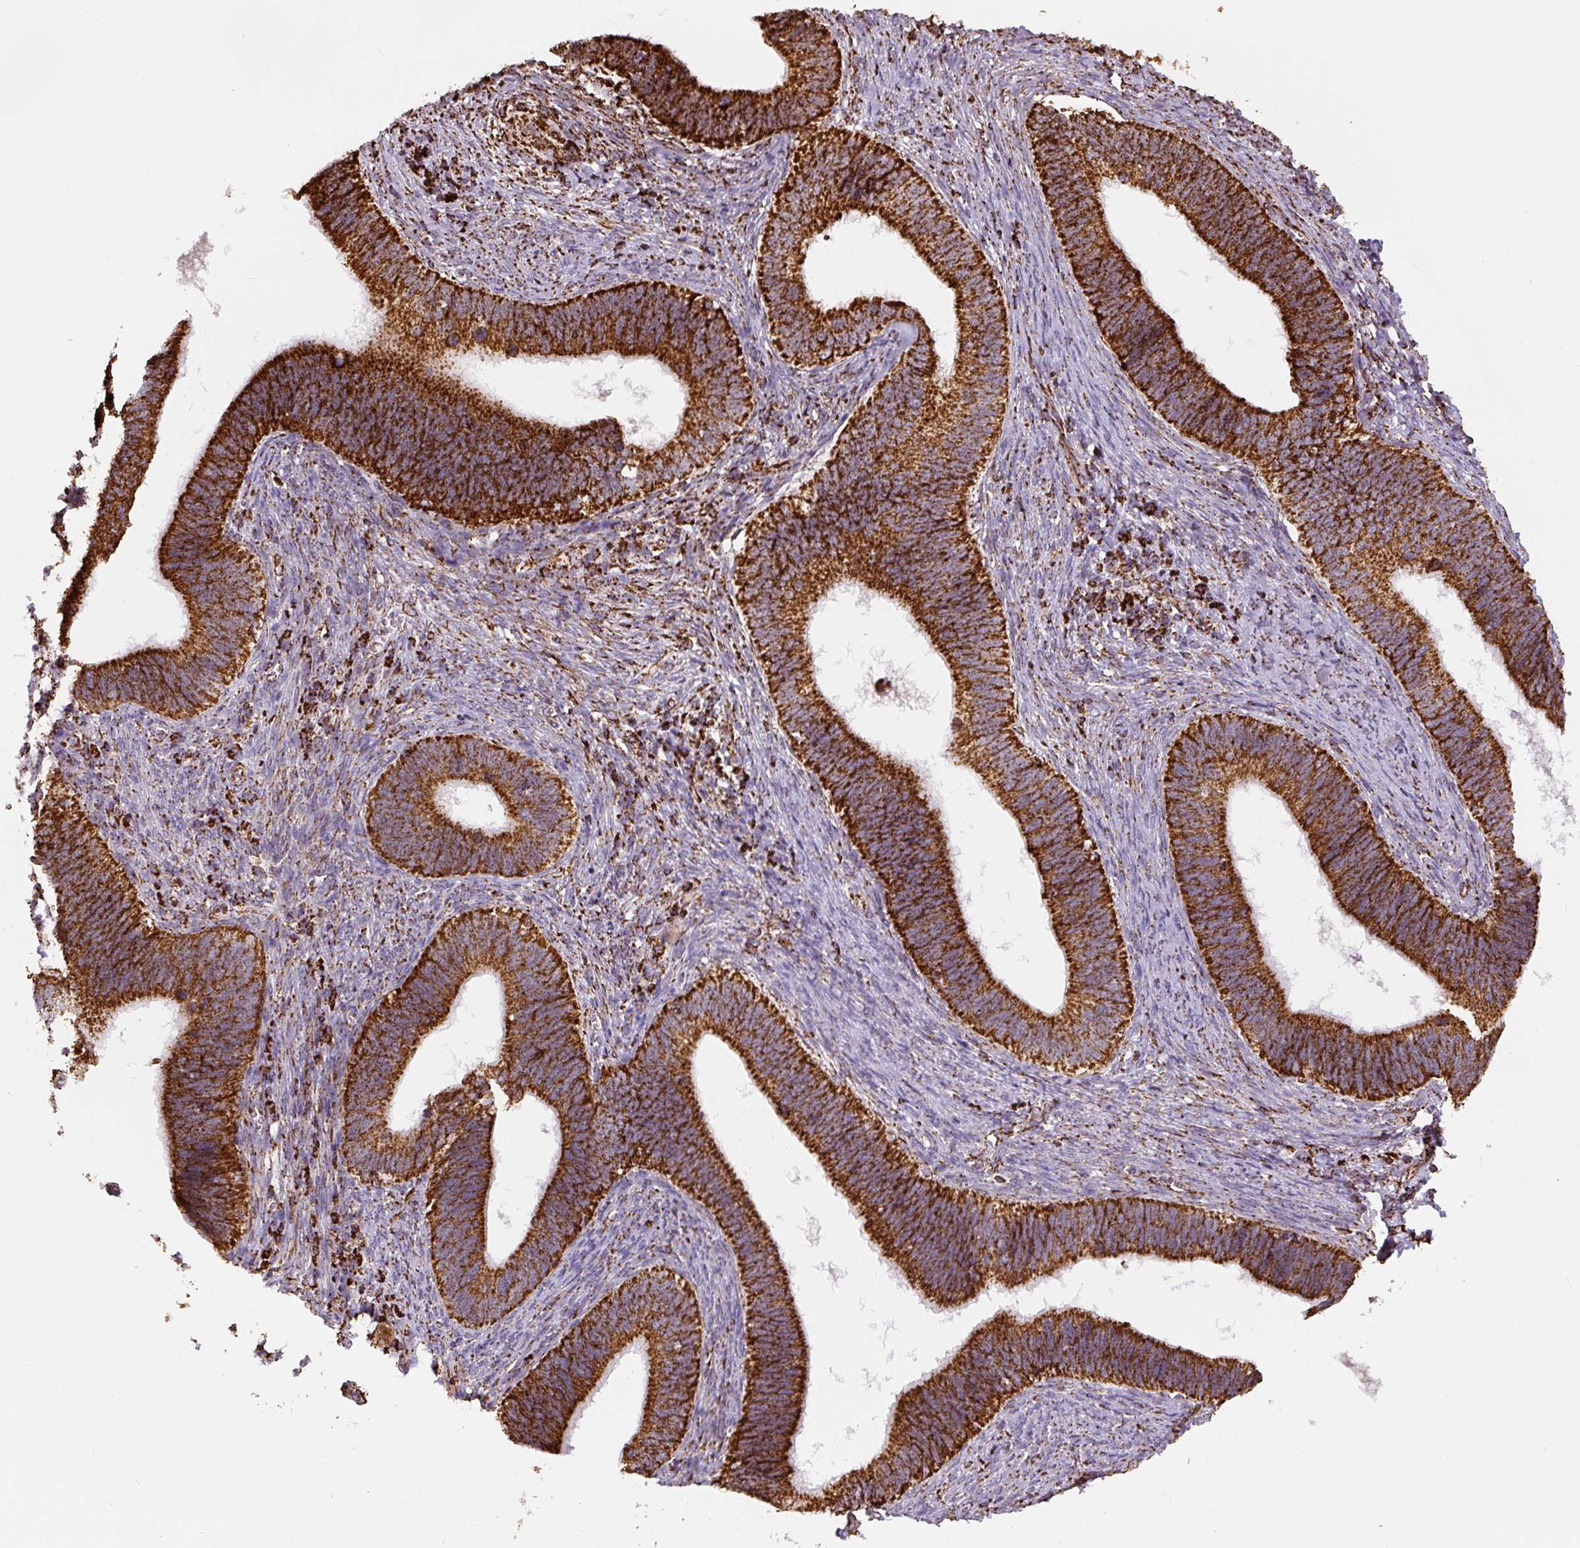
{"staining": {"intensity": "strong", "quantity": ">75%", "location": "cytoplasmic/membranous"}, "tissue": "cervical cancer", "cell_type": "Tumor cells", "image_type": "cancer", "snomed": [{"axis": "morphology", "description": "Adenocarcinoma, NOS"}, {"axis": "topography", "description": "Cervix"}], "caption": "This image exhibits immunohistochemistry staining of human cervical cancer, with high strong cytoplasmic/membranous staining in about >75% of tumor cells.", "gene": "ATP5F1A", "patient": {"sex": "female", "age": 42}}